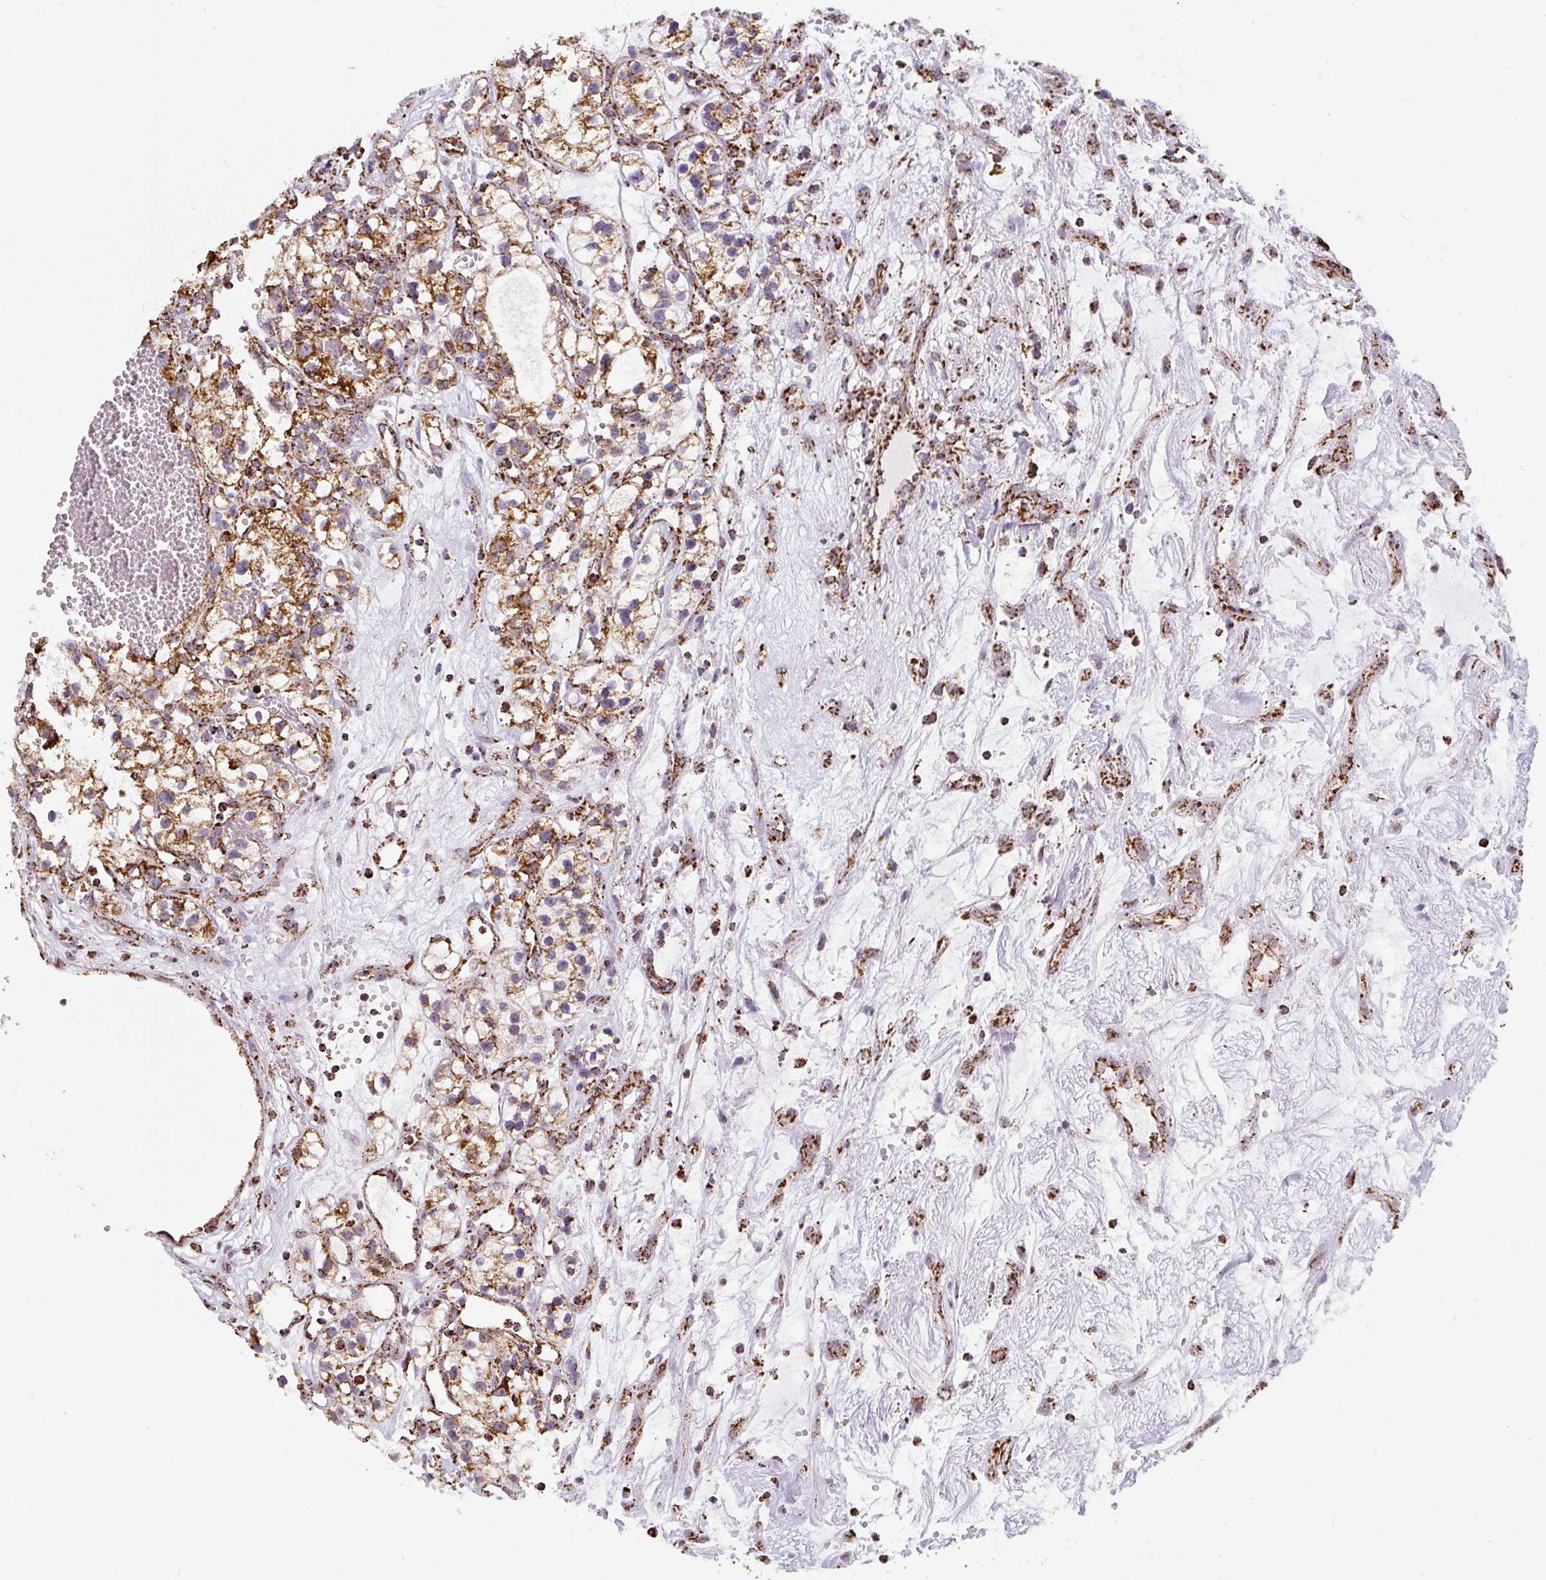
{"staining": {"intensity": "moderate", "quantity": ">75%", "location": "cytoplasmic/membranous"}, "tissue": "renal cancer", "cell_type": "Tumor cells", "image_type": "cancer", "snomed": [{"axis": "morphology", "description": "Adenocarcinoma, NOS"}, {"axis": "topography", "description": "Kidney"}], "caption": "Adenocarcinoma (renal) stained for a protein exhibits moderate cytoplasmic/membranous positivity in tumor cells.", "gene": "ATP5F1A", "patient": {"sex": "female", "age": 57}}